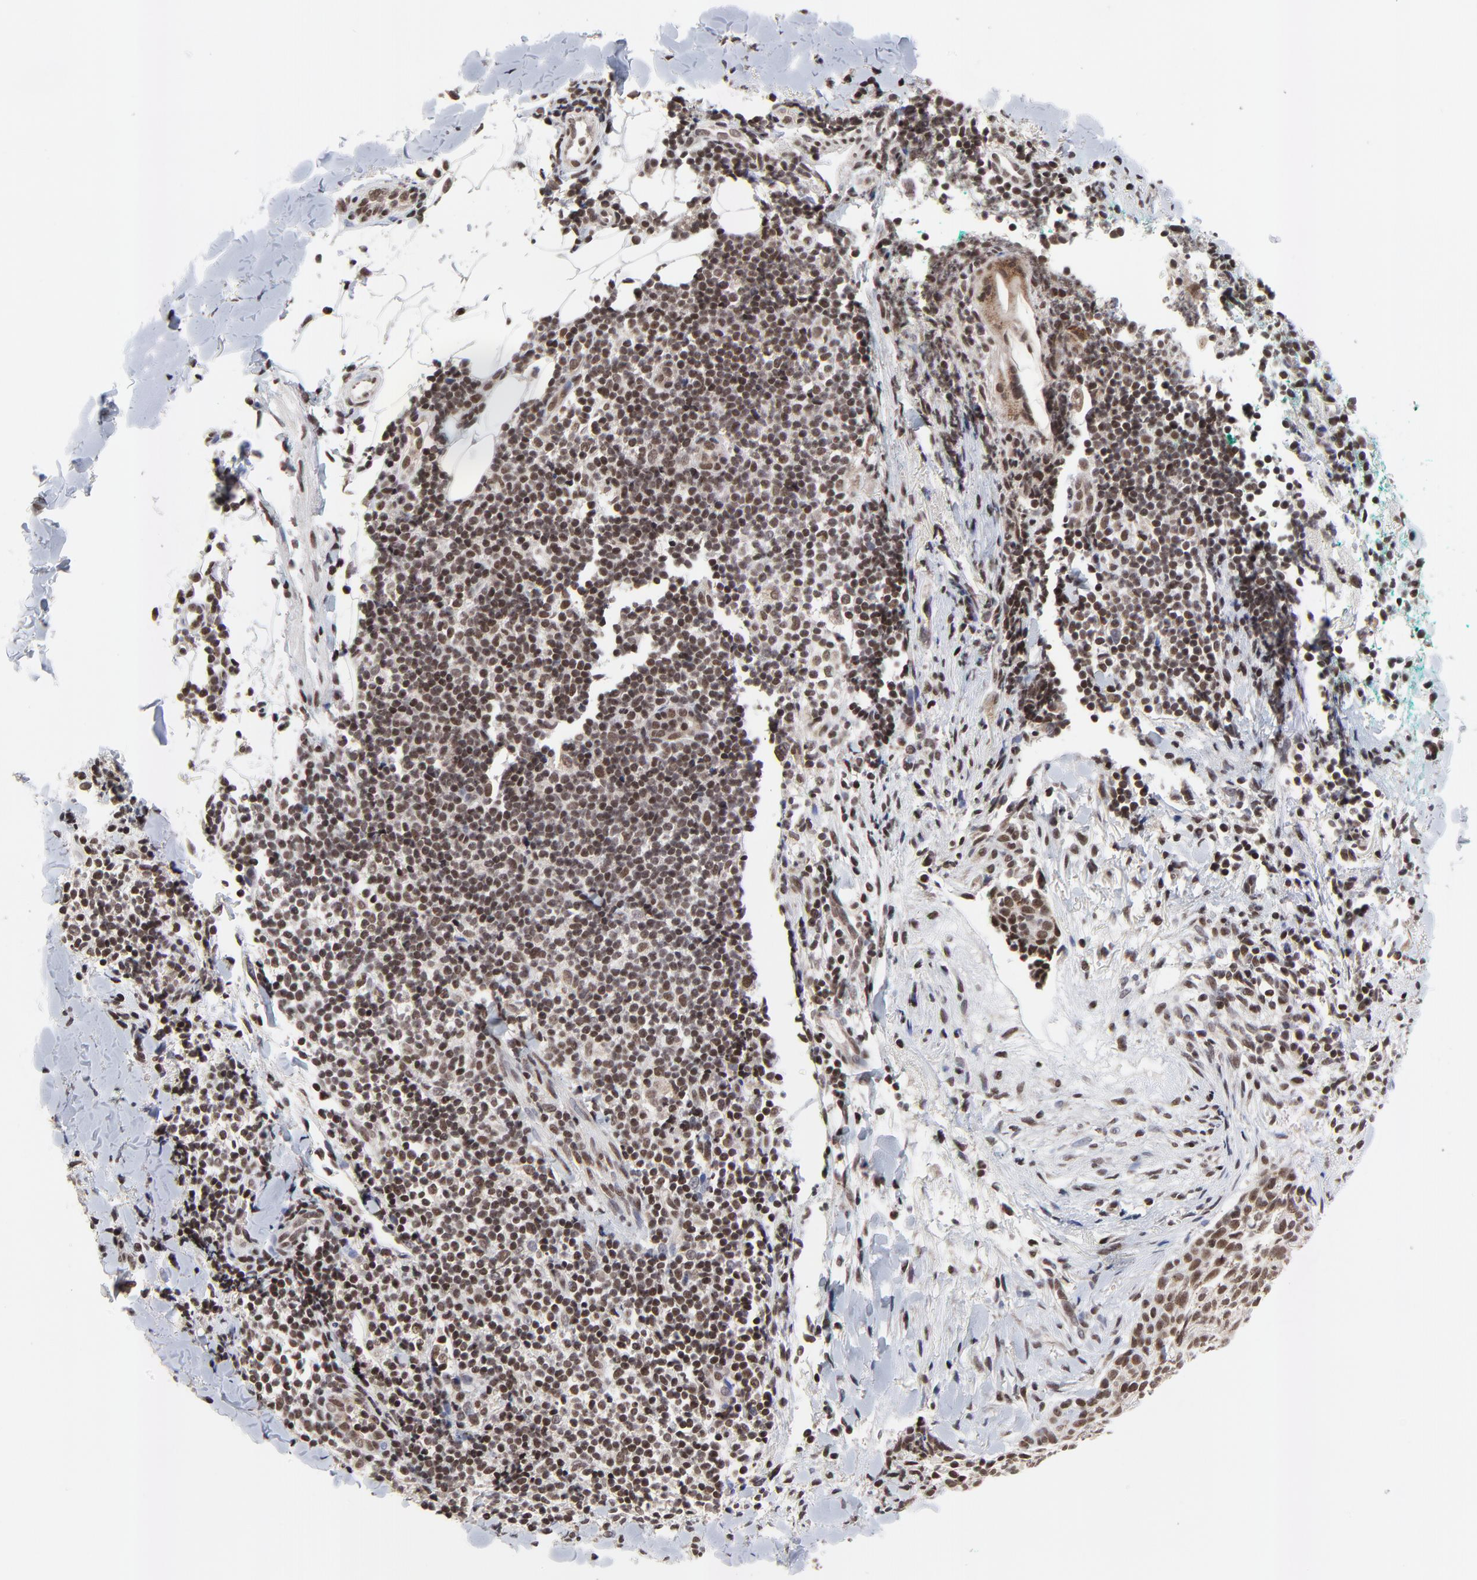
{"staining": {"intensity": "strong", "quantity": ">75%", "location": "nuclear"}, "tissue": "skin cancer", "cell_type": "Tumor cells", "image_type": "cancer", "snomed": [{"axis": "morphology", "description": "Normal tissue, NOS"}, {"axis": "morphology", "description": "Basal cell carcinoma"}, {"axis": "topography", "description": "Skin"}], "caption": "Protein expression analysis of skin basal cell carcinoma exhibits strong nuclear expression in approximately >75% of tumor cells.", "gene": "ZNF777", "patient": {"sex": "female", "age": 57}}